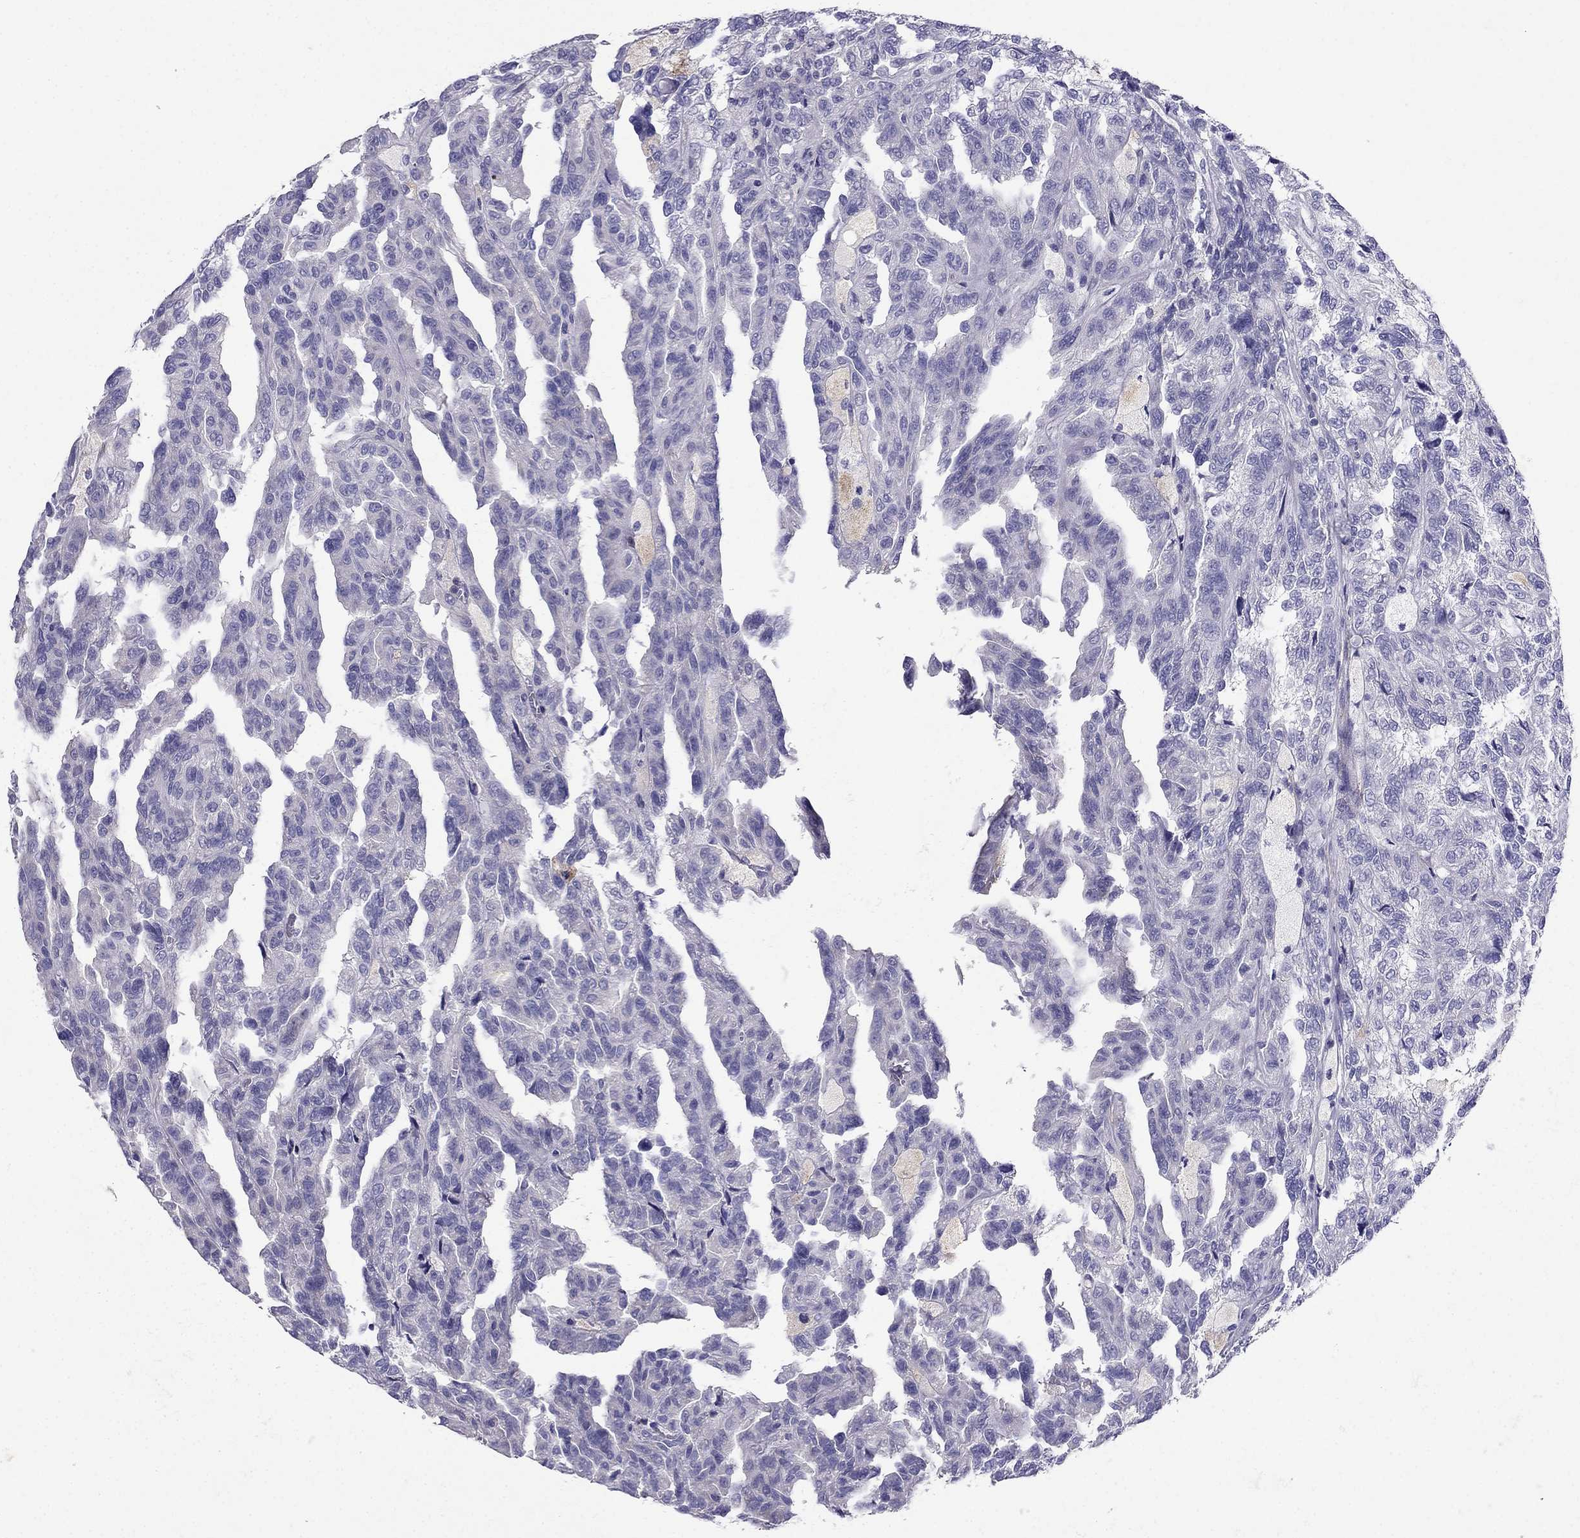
{"staining": {"intensity": "negative", "quantity": "none", "location": "none"}, "tissue": "renal cancer", "cell_type": "Tumor cells", "image_type": "cancer", "snomed": [{"axis": "morphology", "description": "Adenocarcinoma, NOS"}, {"axis": "topography", "description": "Kidney"}], "caption": "High magnification brightfield microscopy of adenocarcinoma (renal) stained with DAB (3,3'-diaminobenzidine) (brown) and counterstained with hematoxylin (blue): tumor cells show no significant expression.", "gene": "GPR50", "patient": {"sex": "male", "age": 79}}